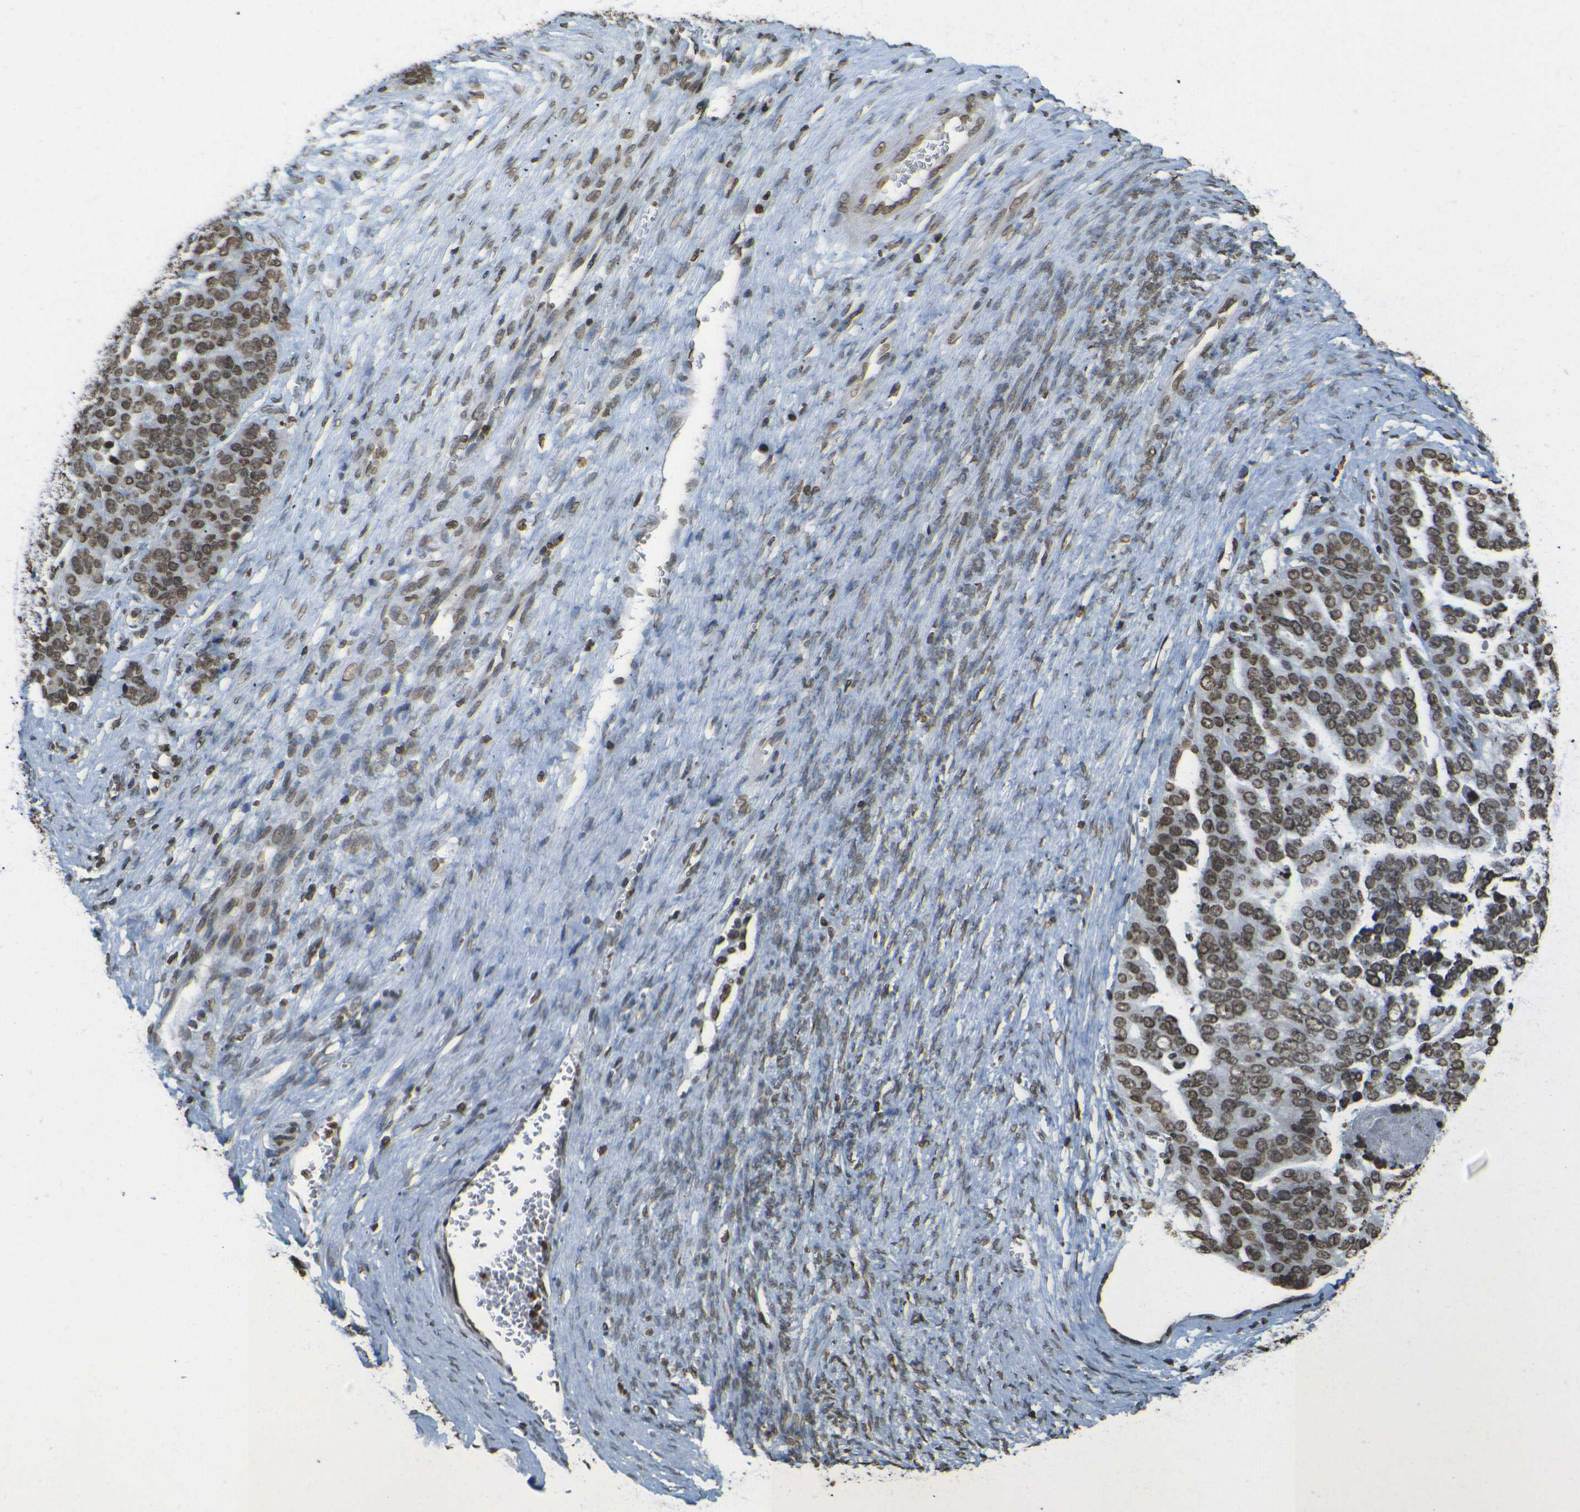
{"staining": {"intensity": "moderate", "quantity": ">75%", "location": "nuclear"}, "tissue": "ovarian cancer", "cell_type": "Tumor cells", "image_type": "cancer", "snomed": [{"axis": "morphology", "description": "Cystadenocarcinoma, serous, NOS"}, {"axis": "topography", "description": "Ovary"}], "caption": "The immunohistochemical stain labels moderate nuclear expression in tumor cells of ovarian serous cystadenocarcinoma tissue.", "gene": "H4C16", "patient": {"sex": "female", "age": 44}}